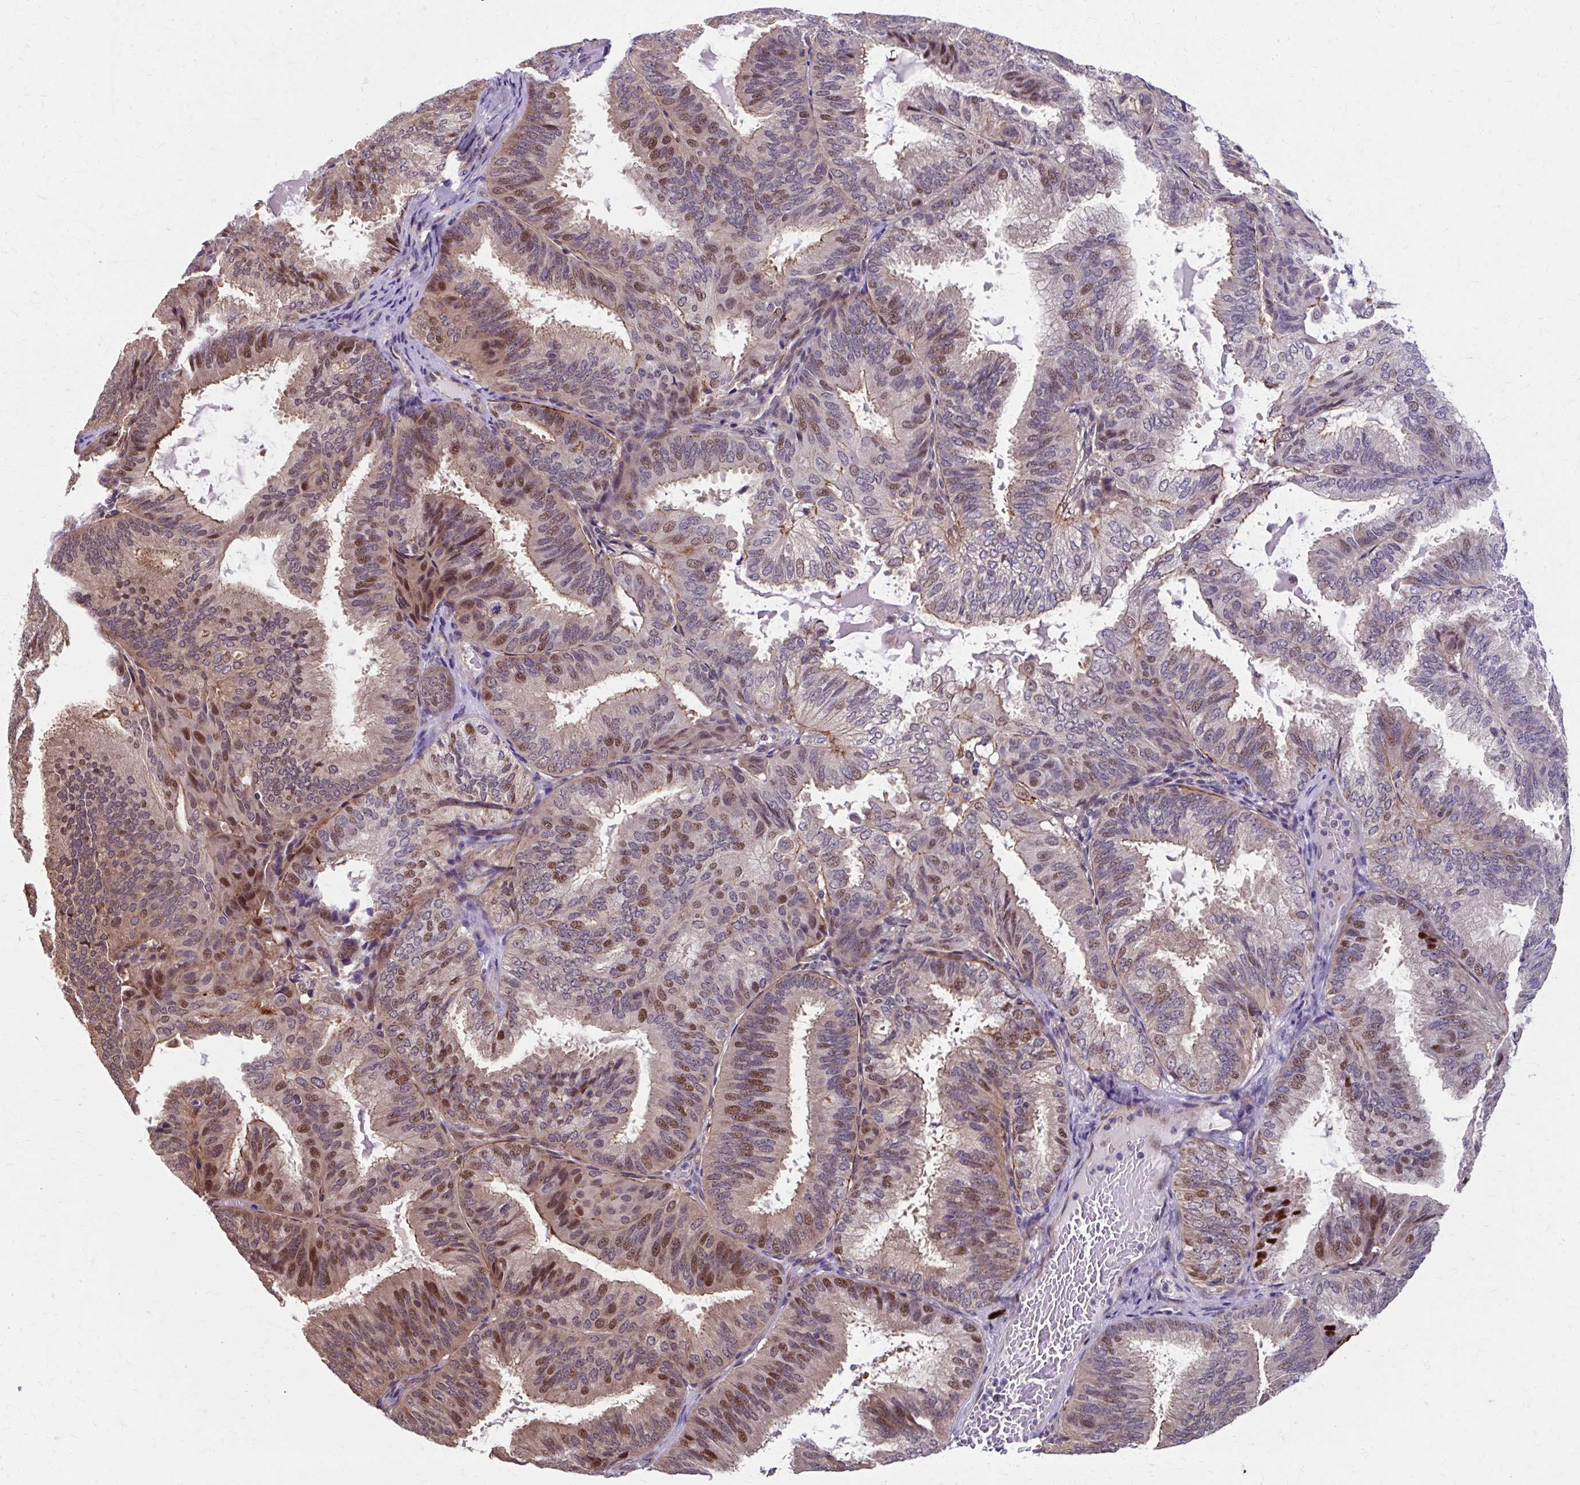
{"staining": {"intensity": "moderate", "quantity": "25%-75%", "location": "nuclear"}, "tissue": "endometrial cancer", "cell_type": "Tumor cells", "image_type": "cancer", "snomed": [{"axis": "morphology", "description": "Adenocarcinoma, NOS"}, {"axis": "topography", "description": "Endometrium"}], "caption": "High-magnification brightfield microscopy of endometrial cancer stained with DAB (3,3'-diaminobenzidine) (brown) and counterstained with hematoxylin (blue). tumor cells exhibit moderate nuclear staining is seen in approximately25%-75% of cells. The staining is performed using DAB brown chromogen to label protein expression. The nuclei are counter-stained blue using hematoxylin.", "gene": "ZNF555", "patient": {"sex": "female", "age": 49}}